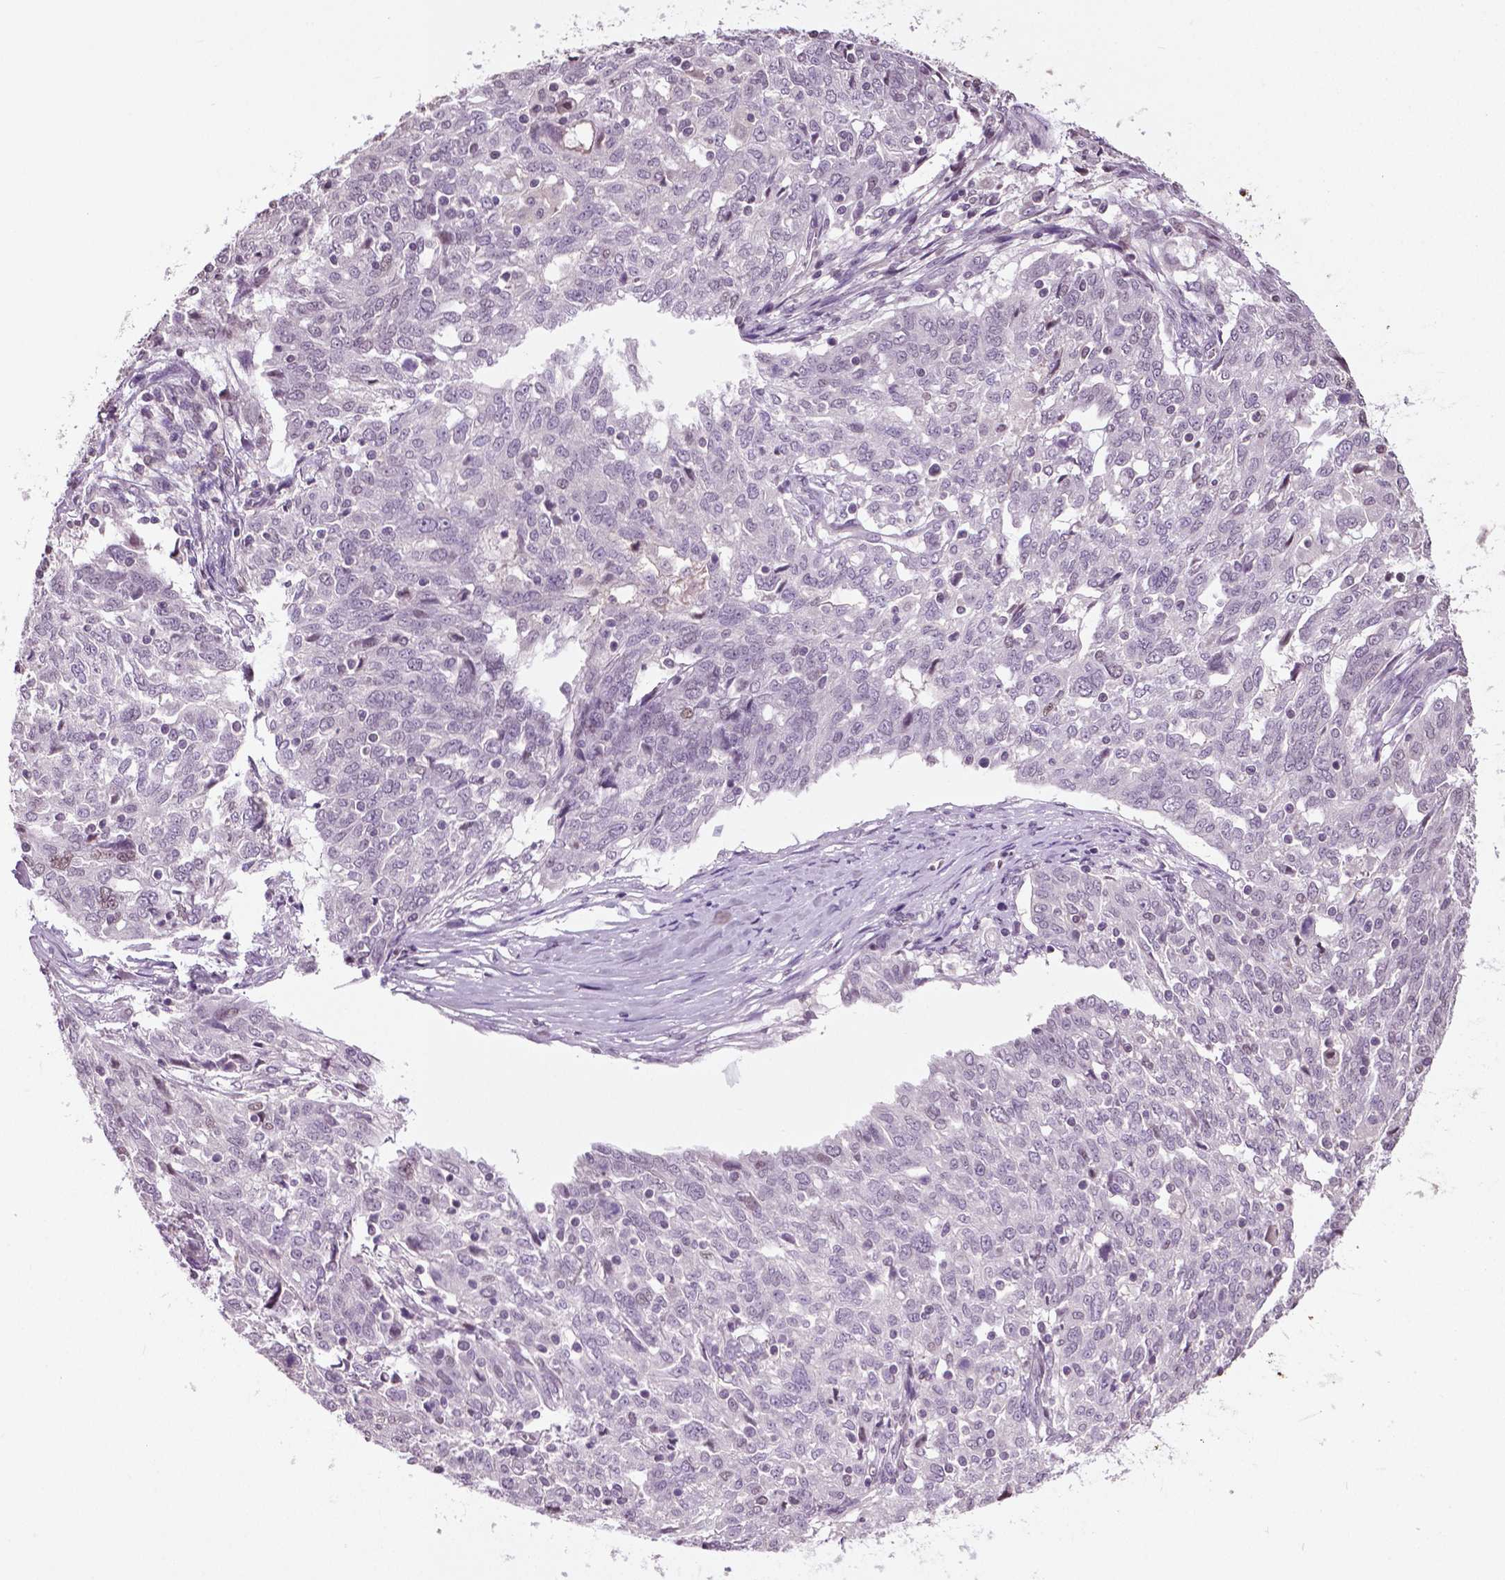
{"staining": {"intensity": "negative", "quantity": "none", "location": "none"}, "tissue": "ovarian cancer", "cell_type": "Tumor cells", "image_type": "cancer", "snomed": [{"axis": "morphology", "description": "Cystadenocarcinoma, serous, NOS"}, {"axis": "topography", "description": "Ovary"}], "caption": "Tumor cells show no significant staining in serous cystadenocarcinoma (ovarian).", "gene": "DLX5", "patient": {"sex": "female", "age": 67}}